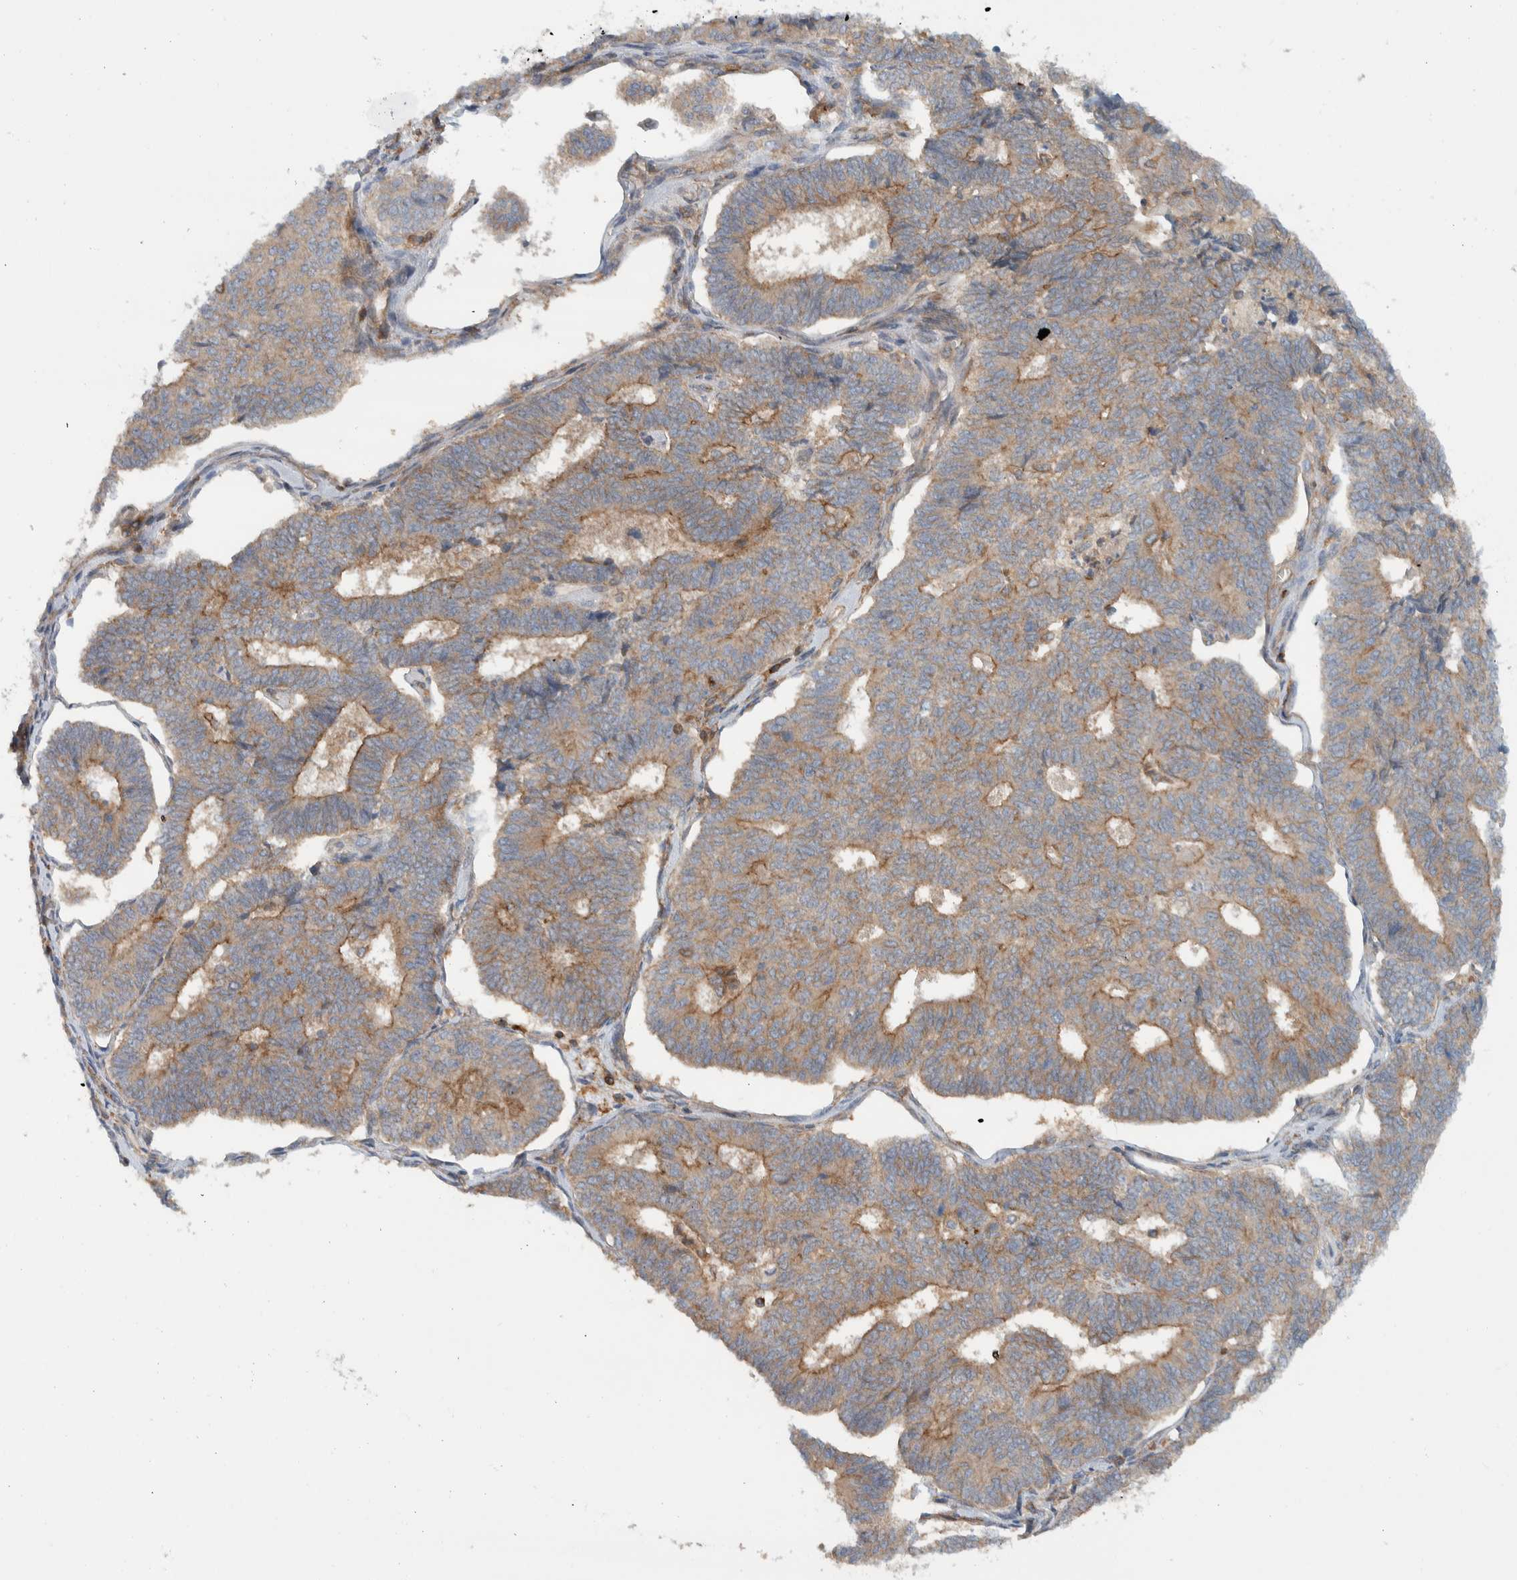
{"staining": {"intensity": "moderate", "quantity": "25%-75%", "location": "cytoplasmic/membranous"}, "tissue": "endometrial cancer", "cell_type": "Tumor cells", "image_type": "cancer", "snomed": [{"axis": "morphology", "description": "Adenocarcinoma, NOS"}, {"axis": "topography", "description": "Endometrium"}], "caption": "The image reveals a brown stain indicating the presence of a protein in the cytoplasmic/membranous of tumor cells in endometrial cancer (adenocarcinoma).", "gene": "MPRIP", "patient": {"sex": "female", "age": 70}}